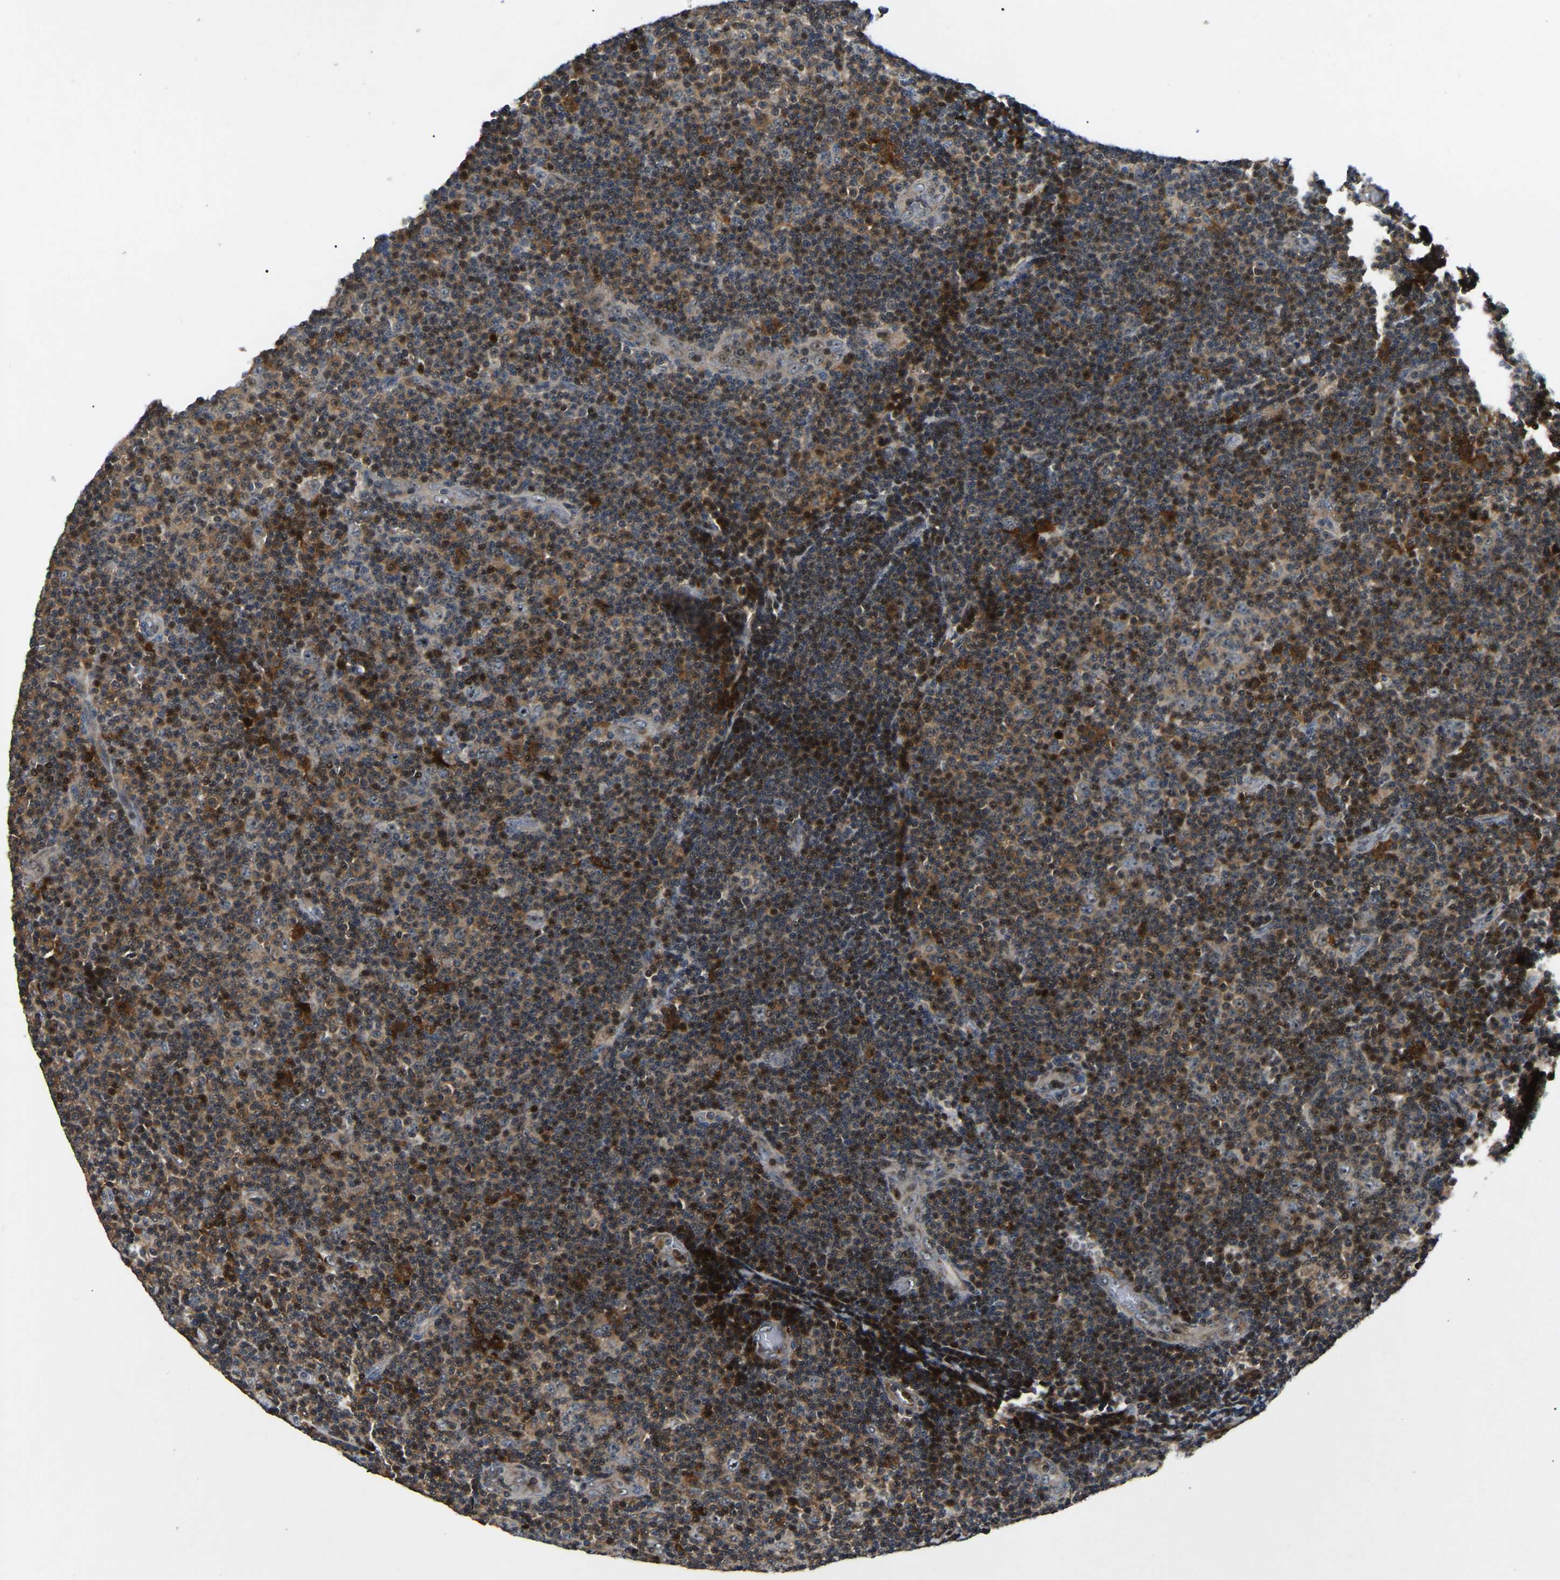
{"staining": {"intensity": "moderate", "quantity": "25%-75%", "location": "cytoplasmic/membranous,nuclear"}, "tissue": "lymphoma", "cell_type": "Tumor cells", "image_type": "cancer", "snomed": [{"axis": "morphology", "description": "Malignant lymphoma, non-Hodgkin's type, Low grade"}, {"axis": "topography", "description": "Lymph node"}], "caption": "The photomicrograph reveals immunohistochemical staining of malignant lymphoma, non-Hodgkin's type (low-grade). There is moderate cytoplasmic/membranous and nuclear staining is present in approximately 25%-75% of tumor cells.", "gene": "RBM28", "patient": {"sex": "male", "age": 83}}